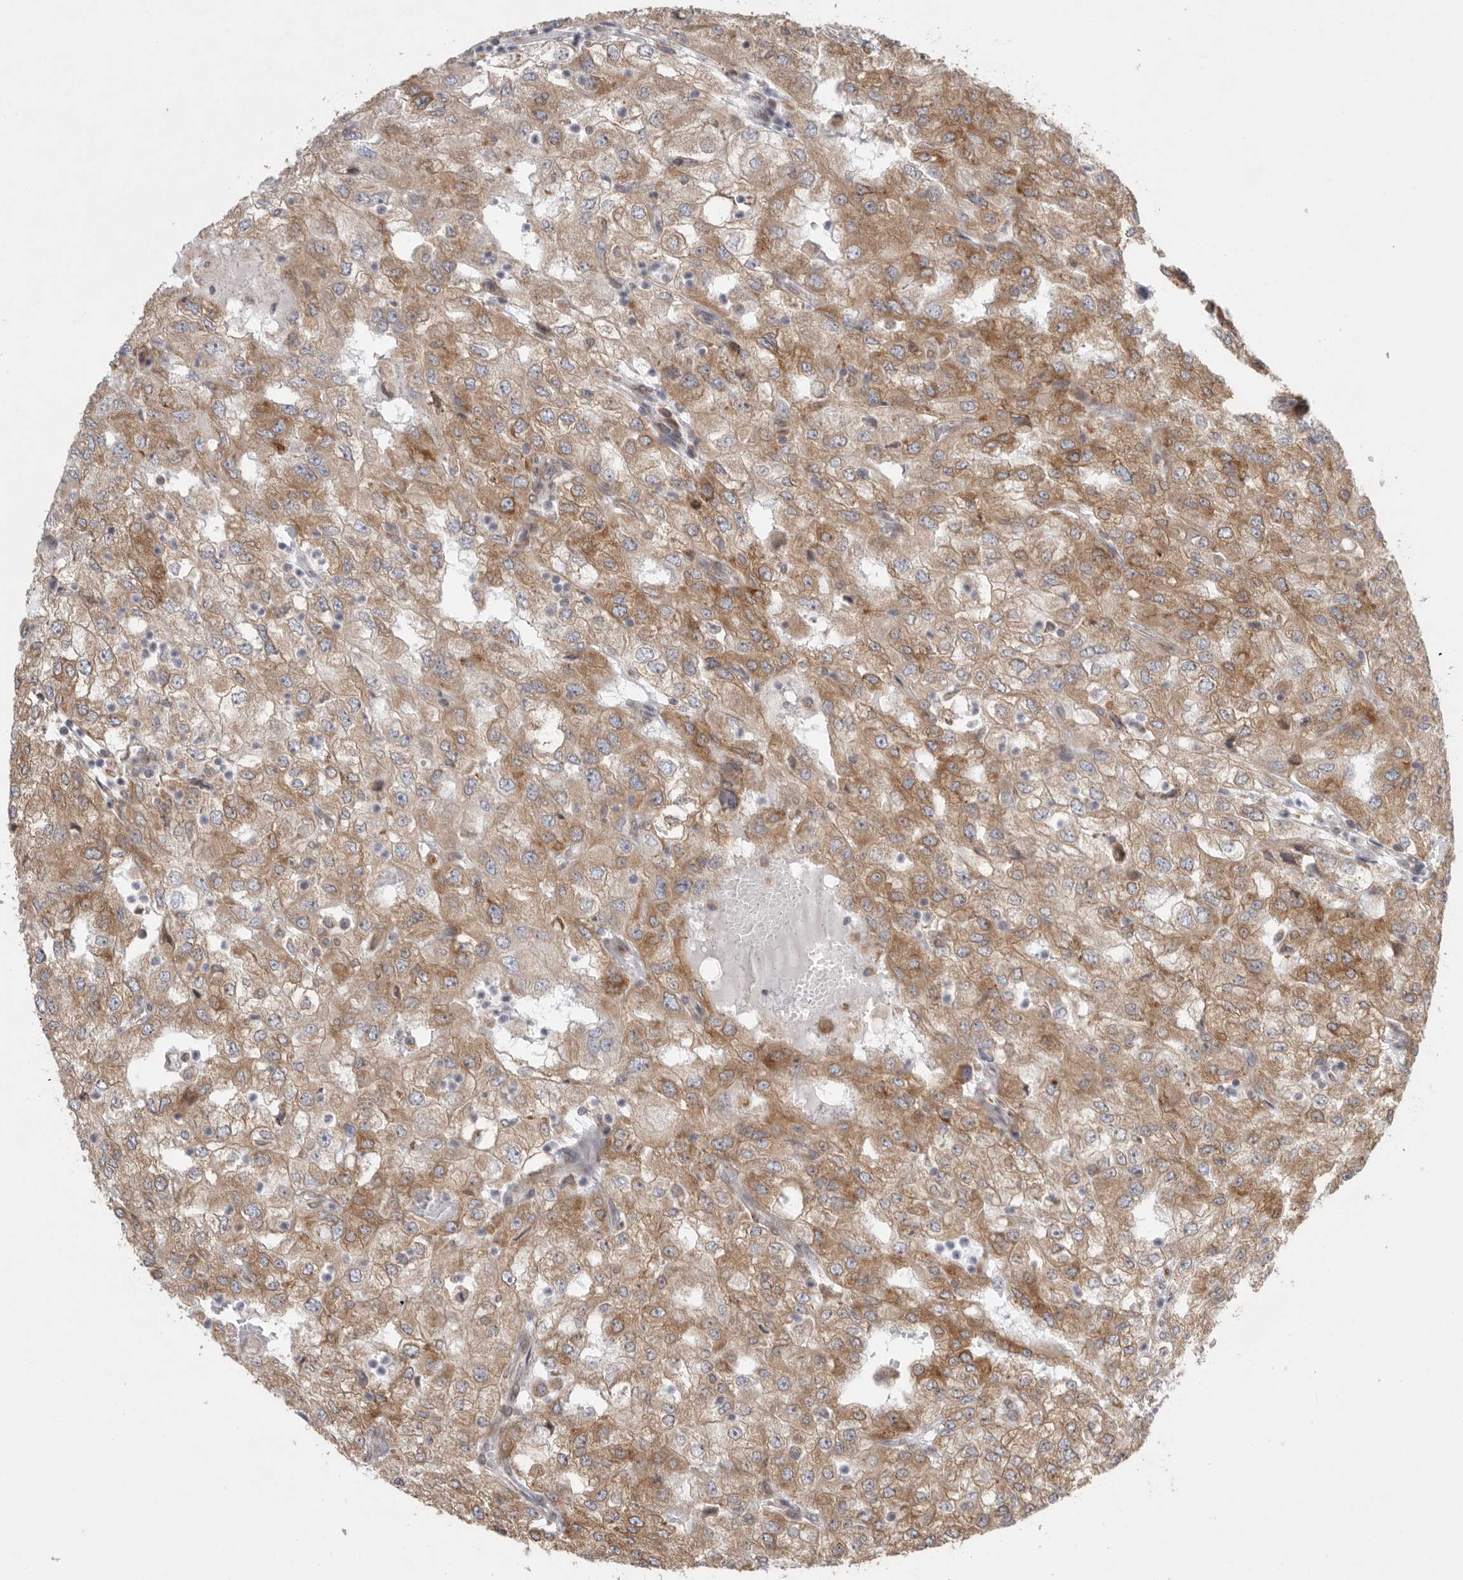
{"staining": {"intensity": "moderate", "quantity": ">75%", "location": "cytoplasmic/membranous"}, "tissue": "renal cancer", "cell_type": "Tumor cells", "image_type": "cancer", "snomed": [{"axis": "morphology", "description": "Adenocarcinoma, NOS"}, {"axis": "topography", "description": "Kidney"}], "caption": "DAB immunohistochemical staining of renal cancer reveals moderate cytoplasmic/membranous protein positivity in approximately >75% of tumor cells.", "gene": "GANAB", "patient": {"sex": "female", "age": 54}}